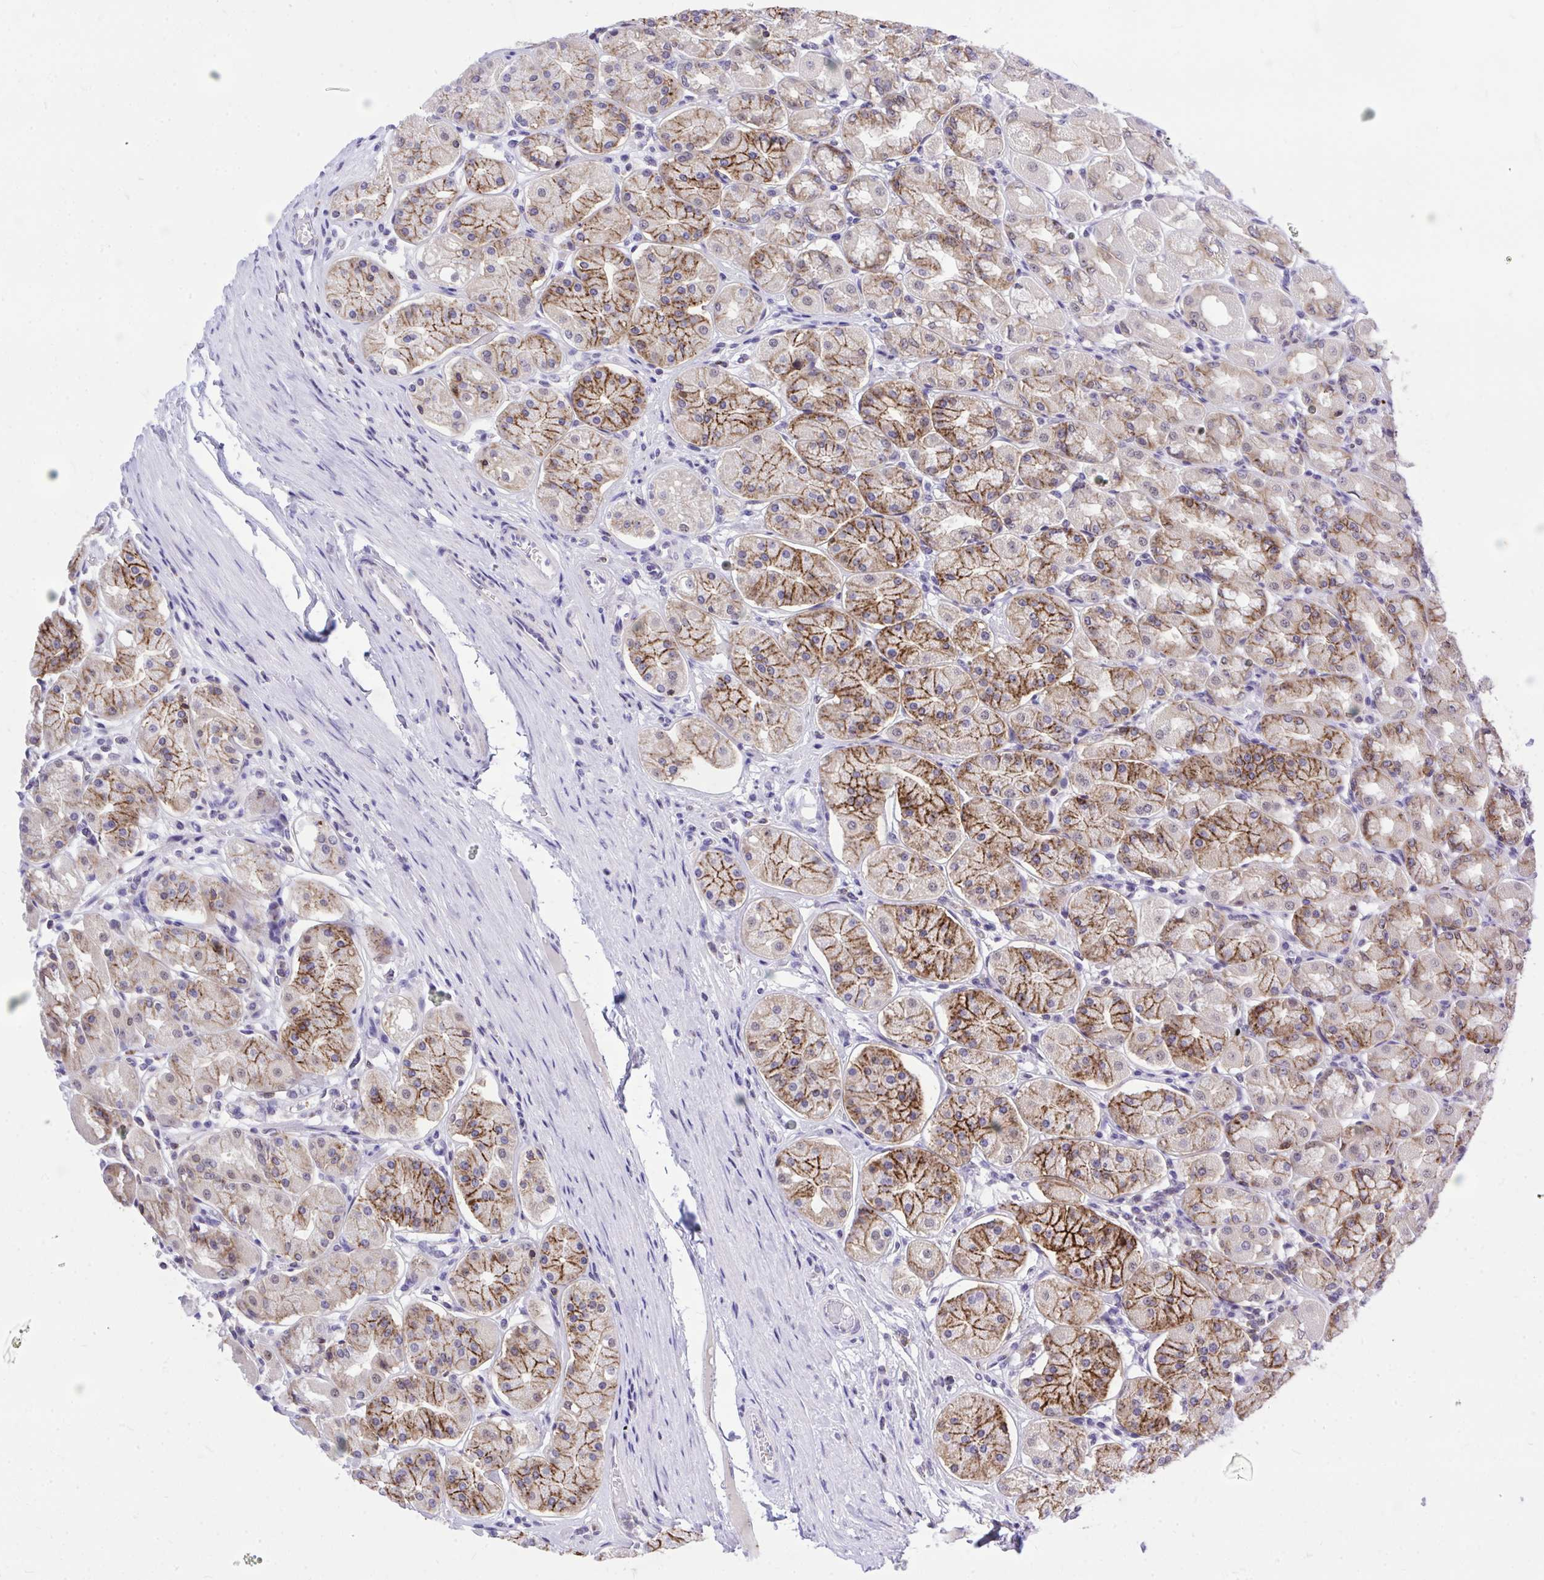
{"staining": {"intensity": "strong", "quantity": "25%-75%", "location": "cytoplasmic/membranous"}, "tissue": "stomach", "cell_type": "Glandular cells", "image_type": "normal", "snomed": [{"axis": "morphology", "description": "Normal tissue, NOS"}, {"axis": "topography", "description": "Stomach"}, {"axis": "topography", "description": "Stomach, lower"}], "caption": "IHC histopathology image of benign stomach stained for a protein (brown), which demonstrates high levels of strong cytoplasmic/membranous expression in approximately 25%-75% of glandular cells.", "gene": "CXCL8", "patient": {"sex": "female", "age": 56}}